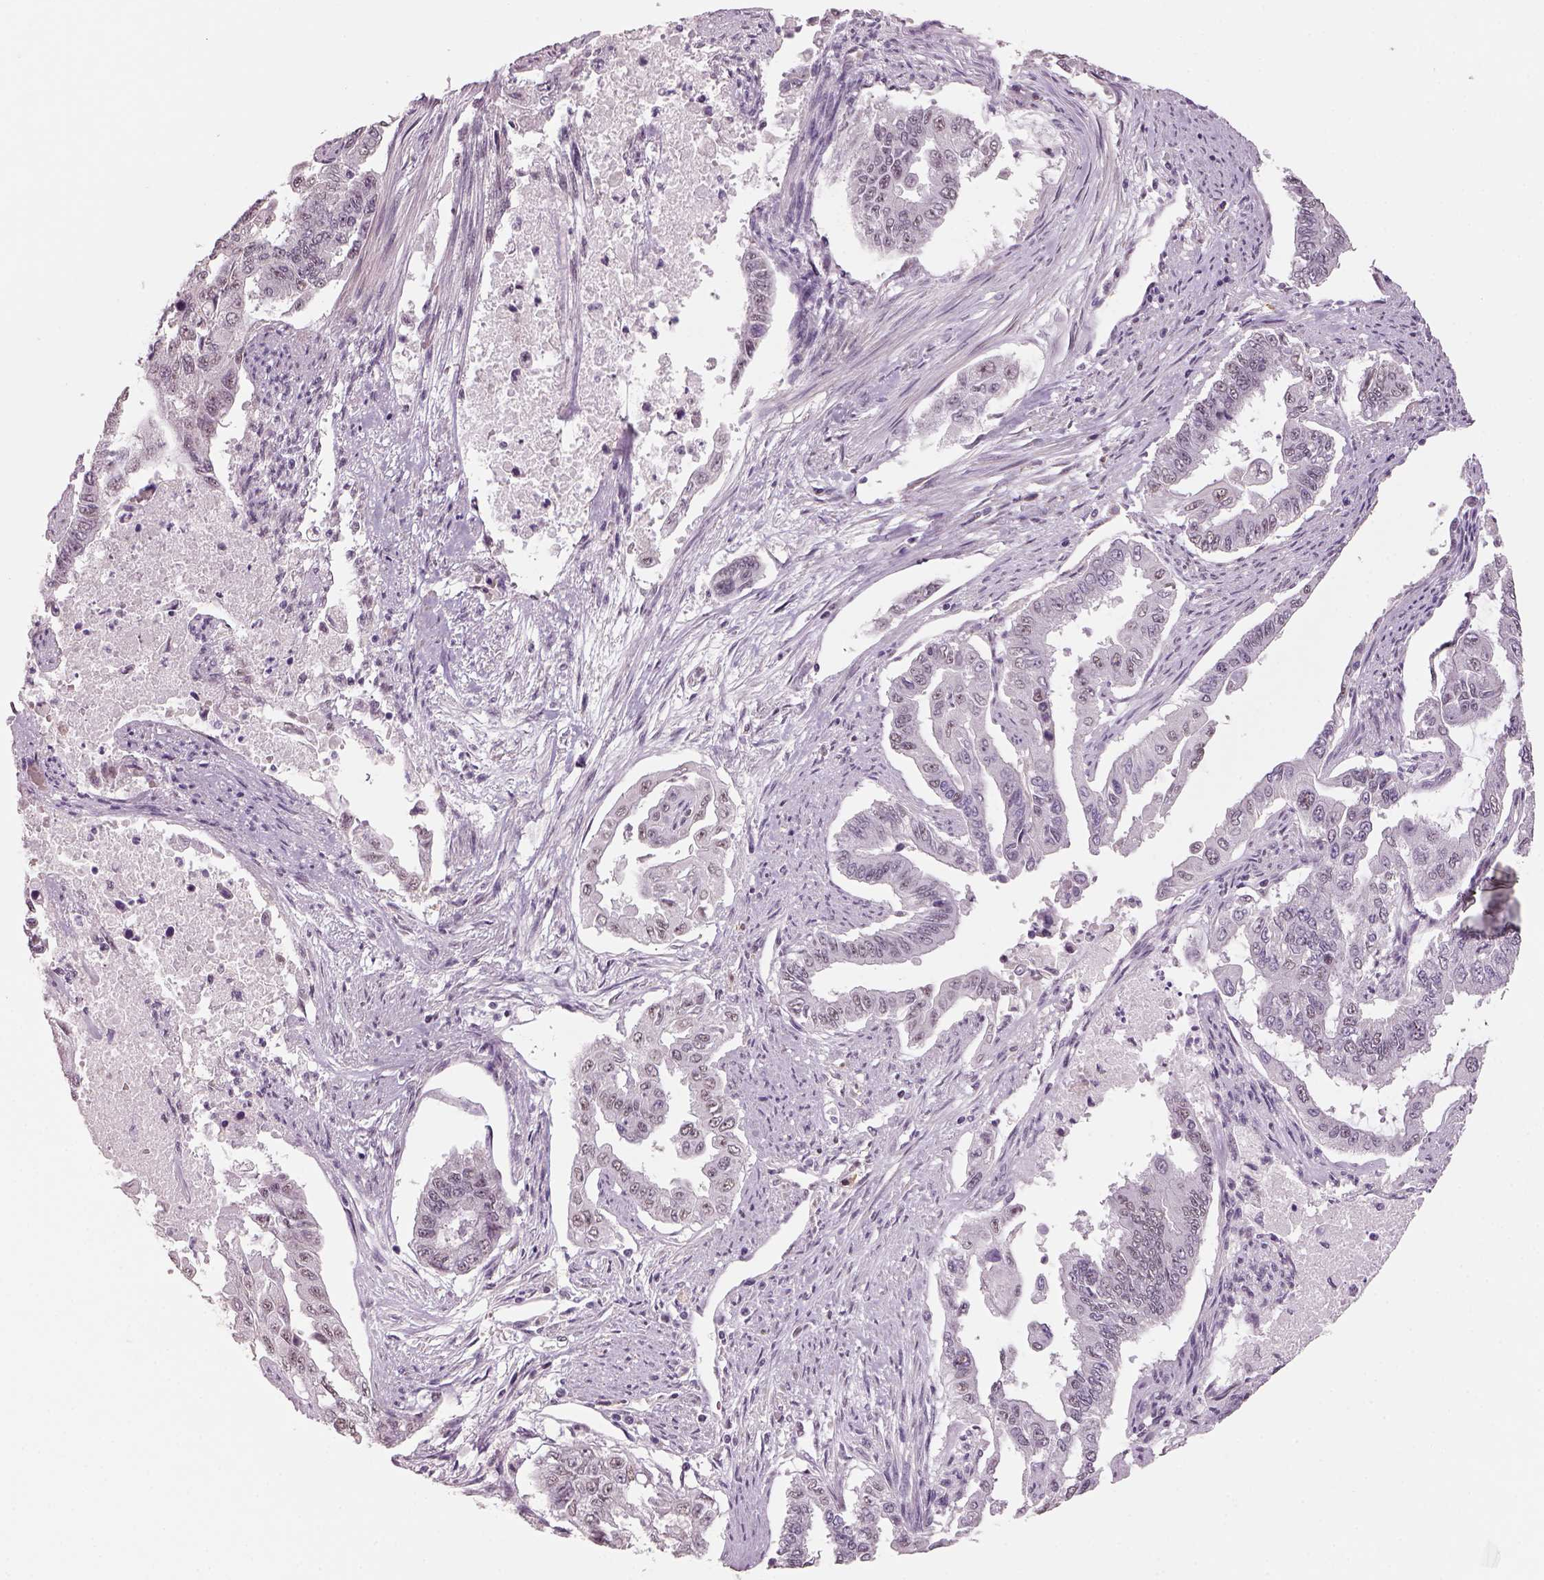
{"staining": {"intensity": "negative", "quantity": "none", "location": "none"}, "tissue": "endometrial cancer", "cell_type": "Tumor cells", "image_type": "cancer", "snomed": [{"axis": "morphology", "description": "Adenocarcinoma, NOS"}, {"axis": "topography", "description": "Uterus"}], "caption": "IHC of human endometrial cancer (adenocarcinoma) shows no staining in tumor cells. (DAB (3,3'-diaminobenzidine) immunohistochemistry (IHC) with hematoxylin counter stain).", "gene": "NAT8", "patient": {"sex": "female", "age": 59}}